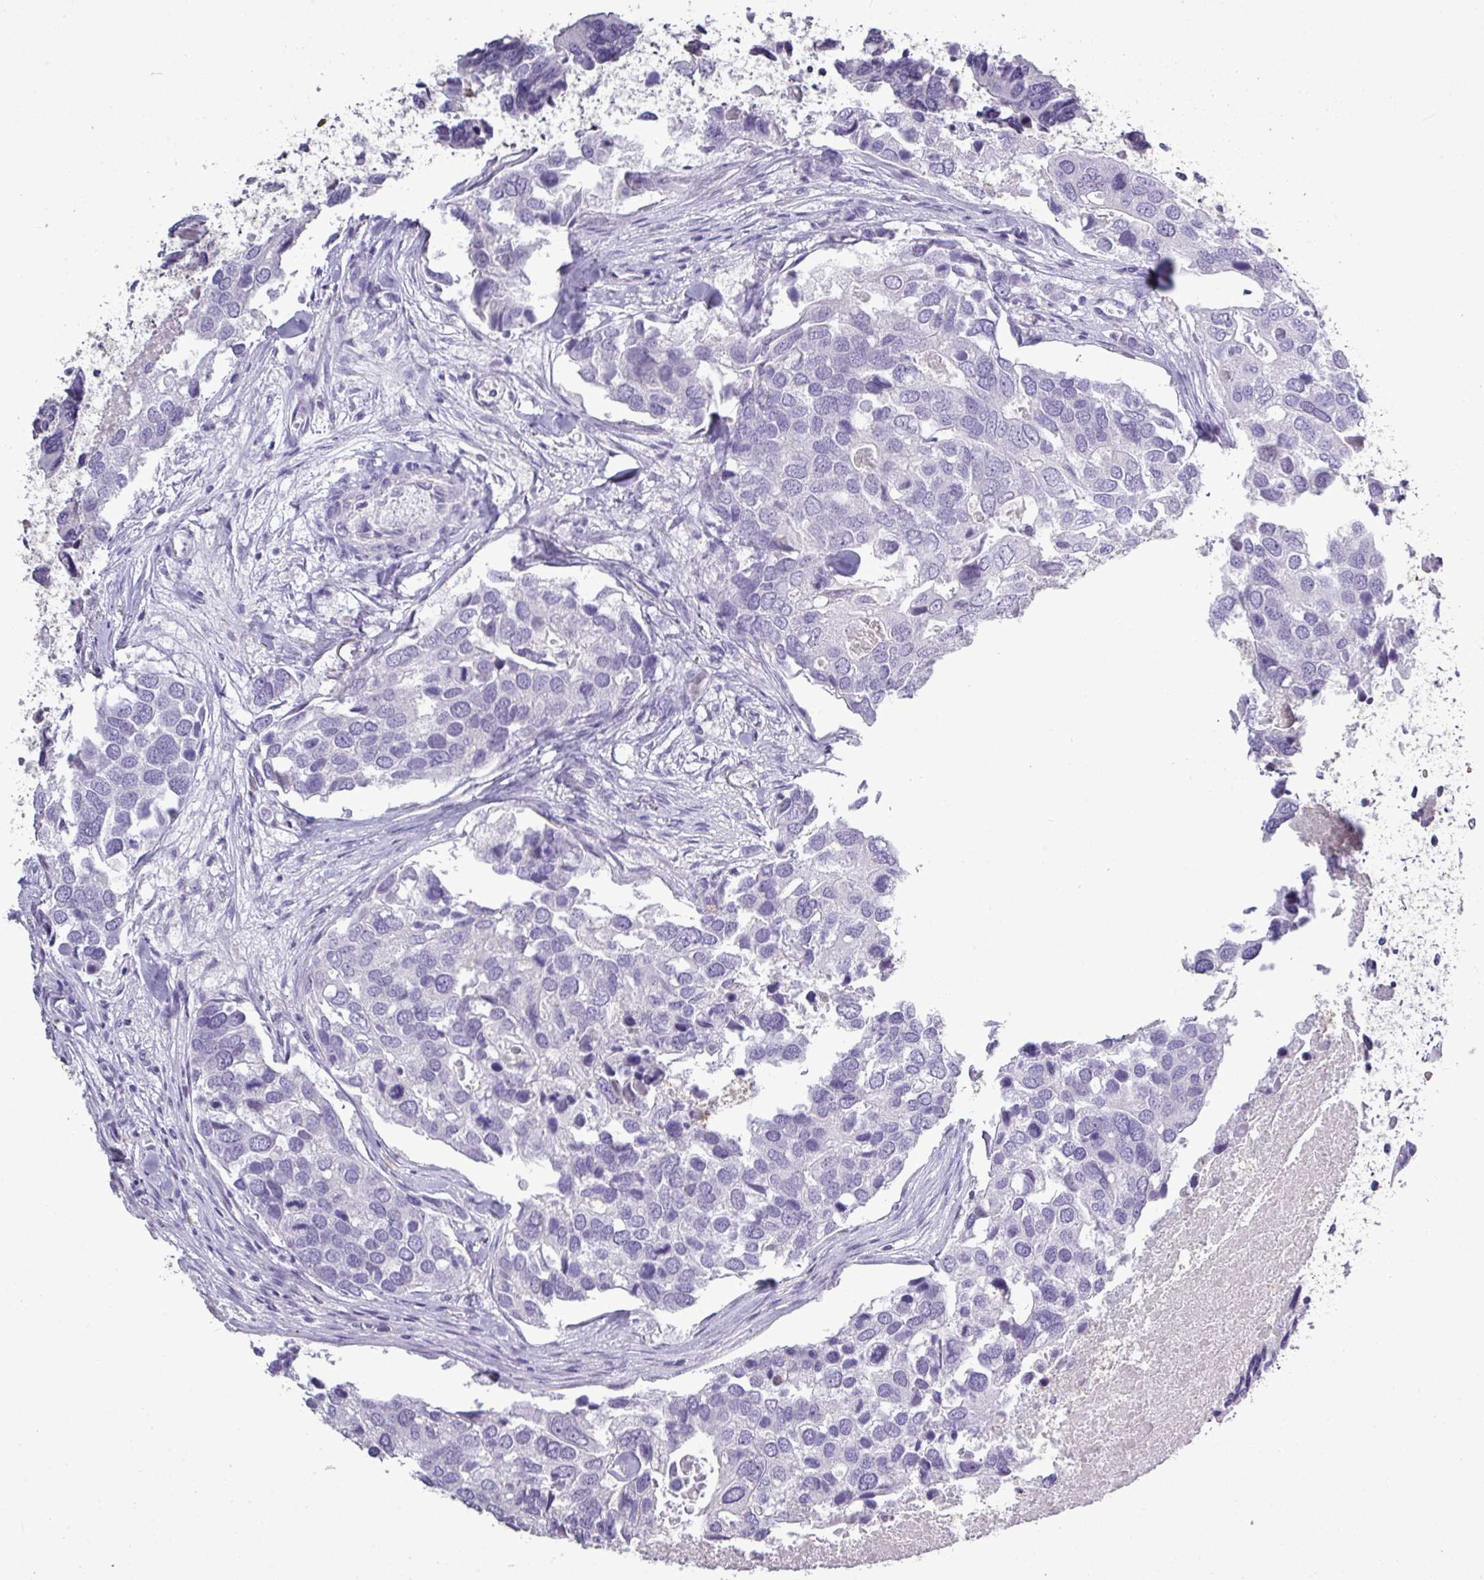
{"staining": {"intensity": "negative", "quantity": "none", "location": "none"}, "tissue": "breast cancer", "cell_type": "Tumor cells", "image_type": "cancer", "snomed": [{"axis": "morphology", "description": "Duct carcinoma"}, {"axis": "topography", "description": "Breast"}], "caption": "High magnification brightfield microscopy of infiltrating ductal carcinoma (breast) stained with DAB (brown) and counterstained with hematoxylin (blue): tumor cells show no significant staining.", "gene": "TMEM91", "patient": {"sex": "female", "age": 83}}